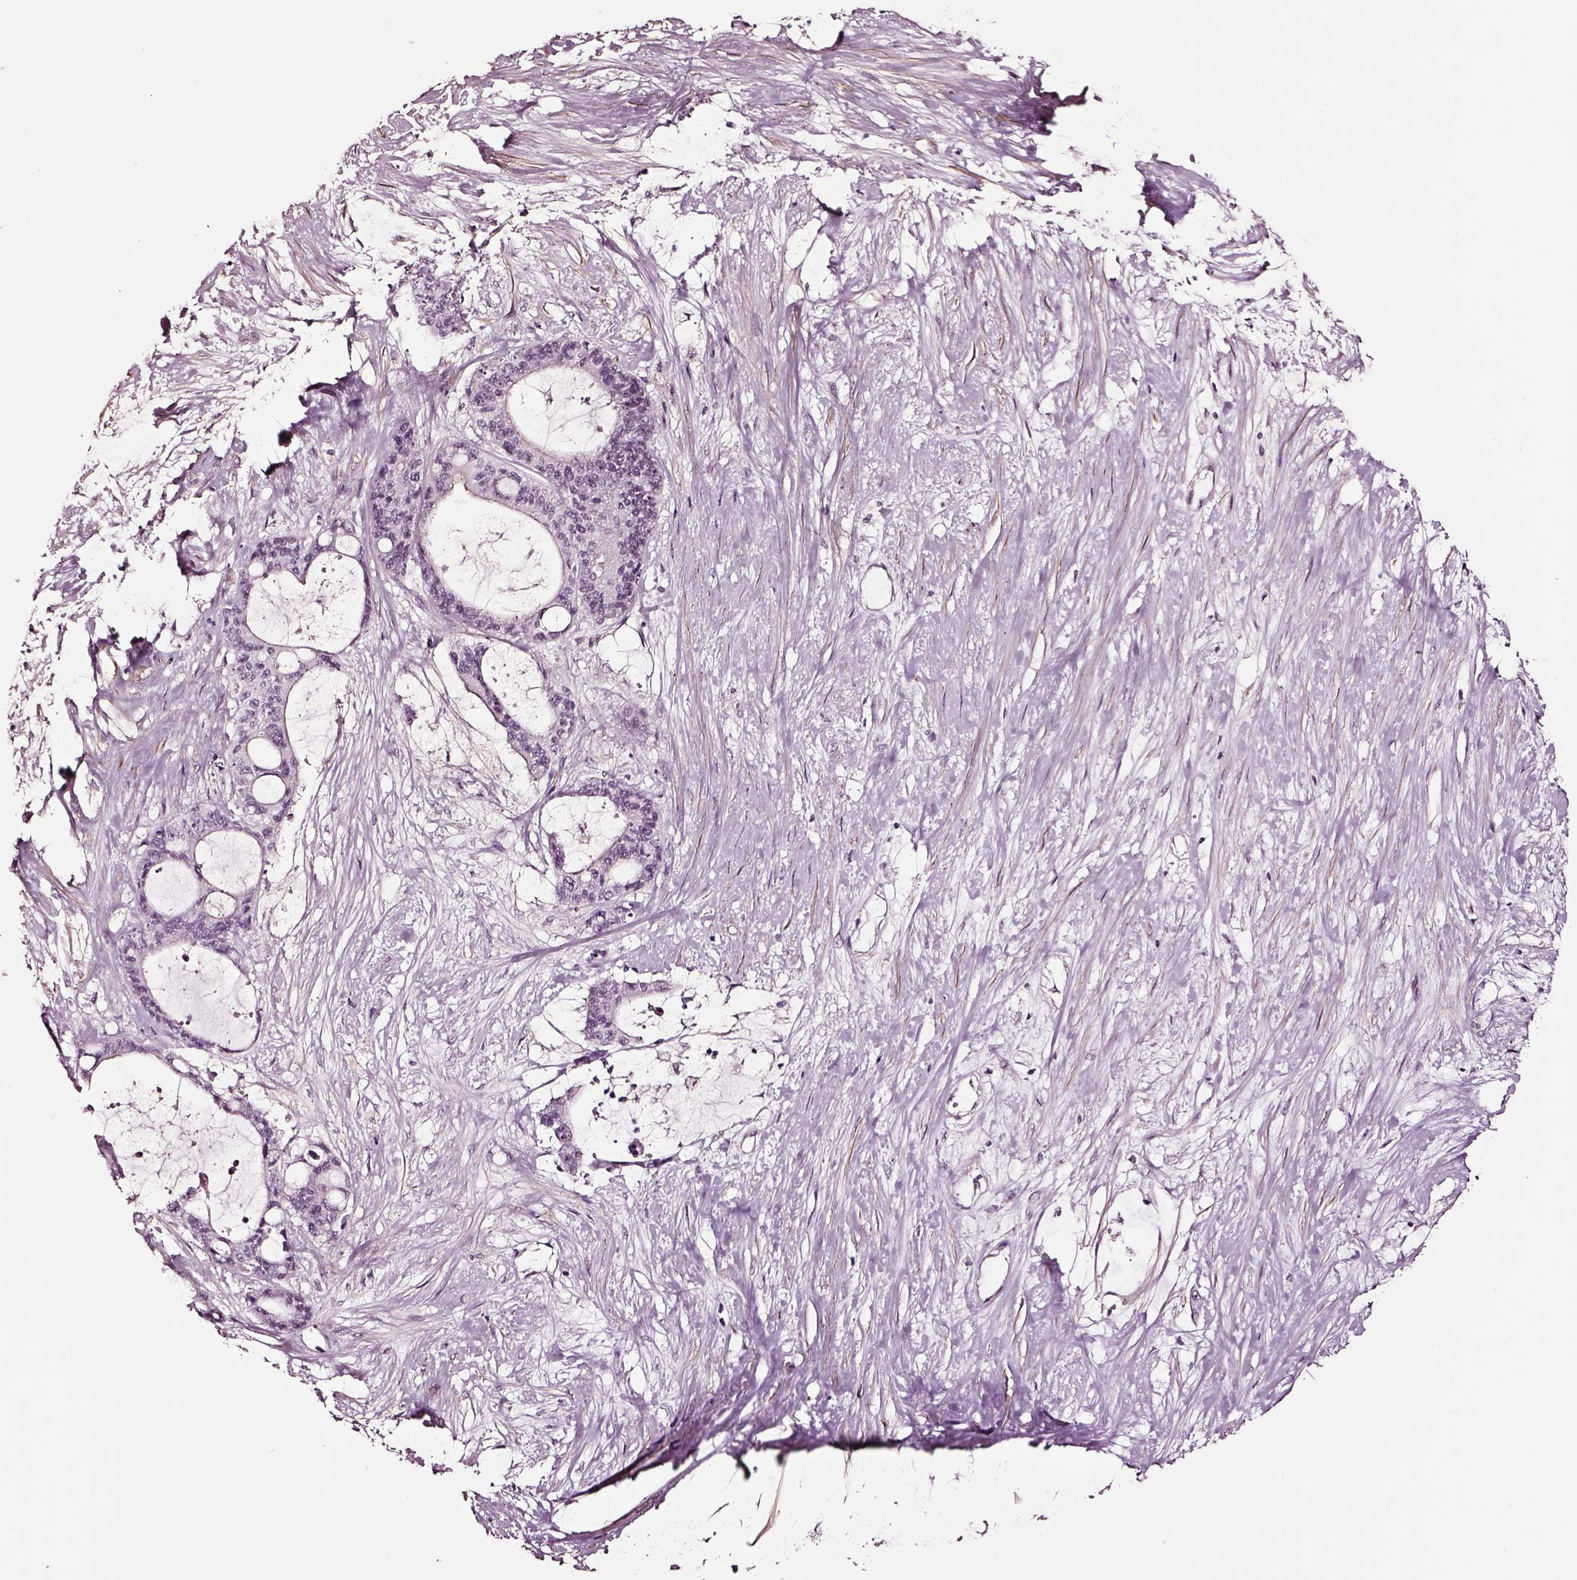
{"staining": {"intensity": "negative", "quantity": "none", "location": "none"}, "tissue": "liver cancer", "cell_type": "Tumor cells", "image_type": "cancer", "snomed": [{"axis": "morphology", "description": "Normal tissue, NOS"}, {"axis": "morphology", "description": "Cholangiocarcinoma"}, {"axis": "topography", "description": "Liver"}, {"axis": "topography", "description": "Peripheral nerve tissue"}], "caption": "Tumor cells show no significant protein staining in liver cholangiocarcinoma. (DAB (3,3'-diaminobenzidine) IHC visualized using brightfield microscopy, high magnification).", "gene": "SOX10", "patient": {"sex": "female", "age": 73}}